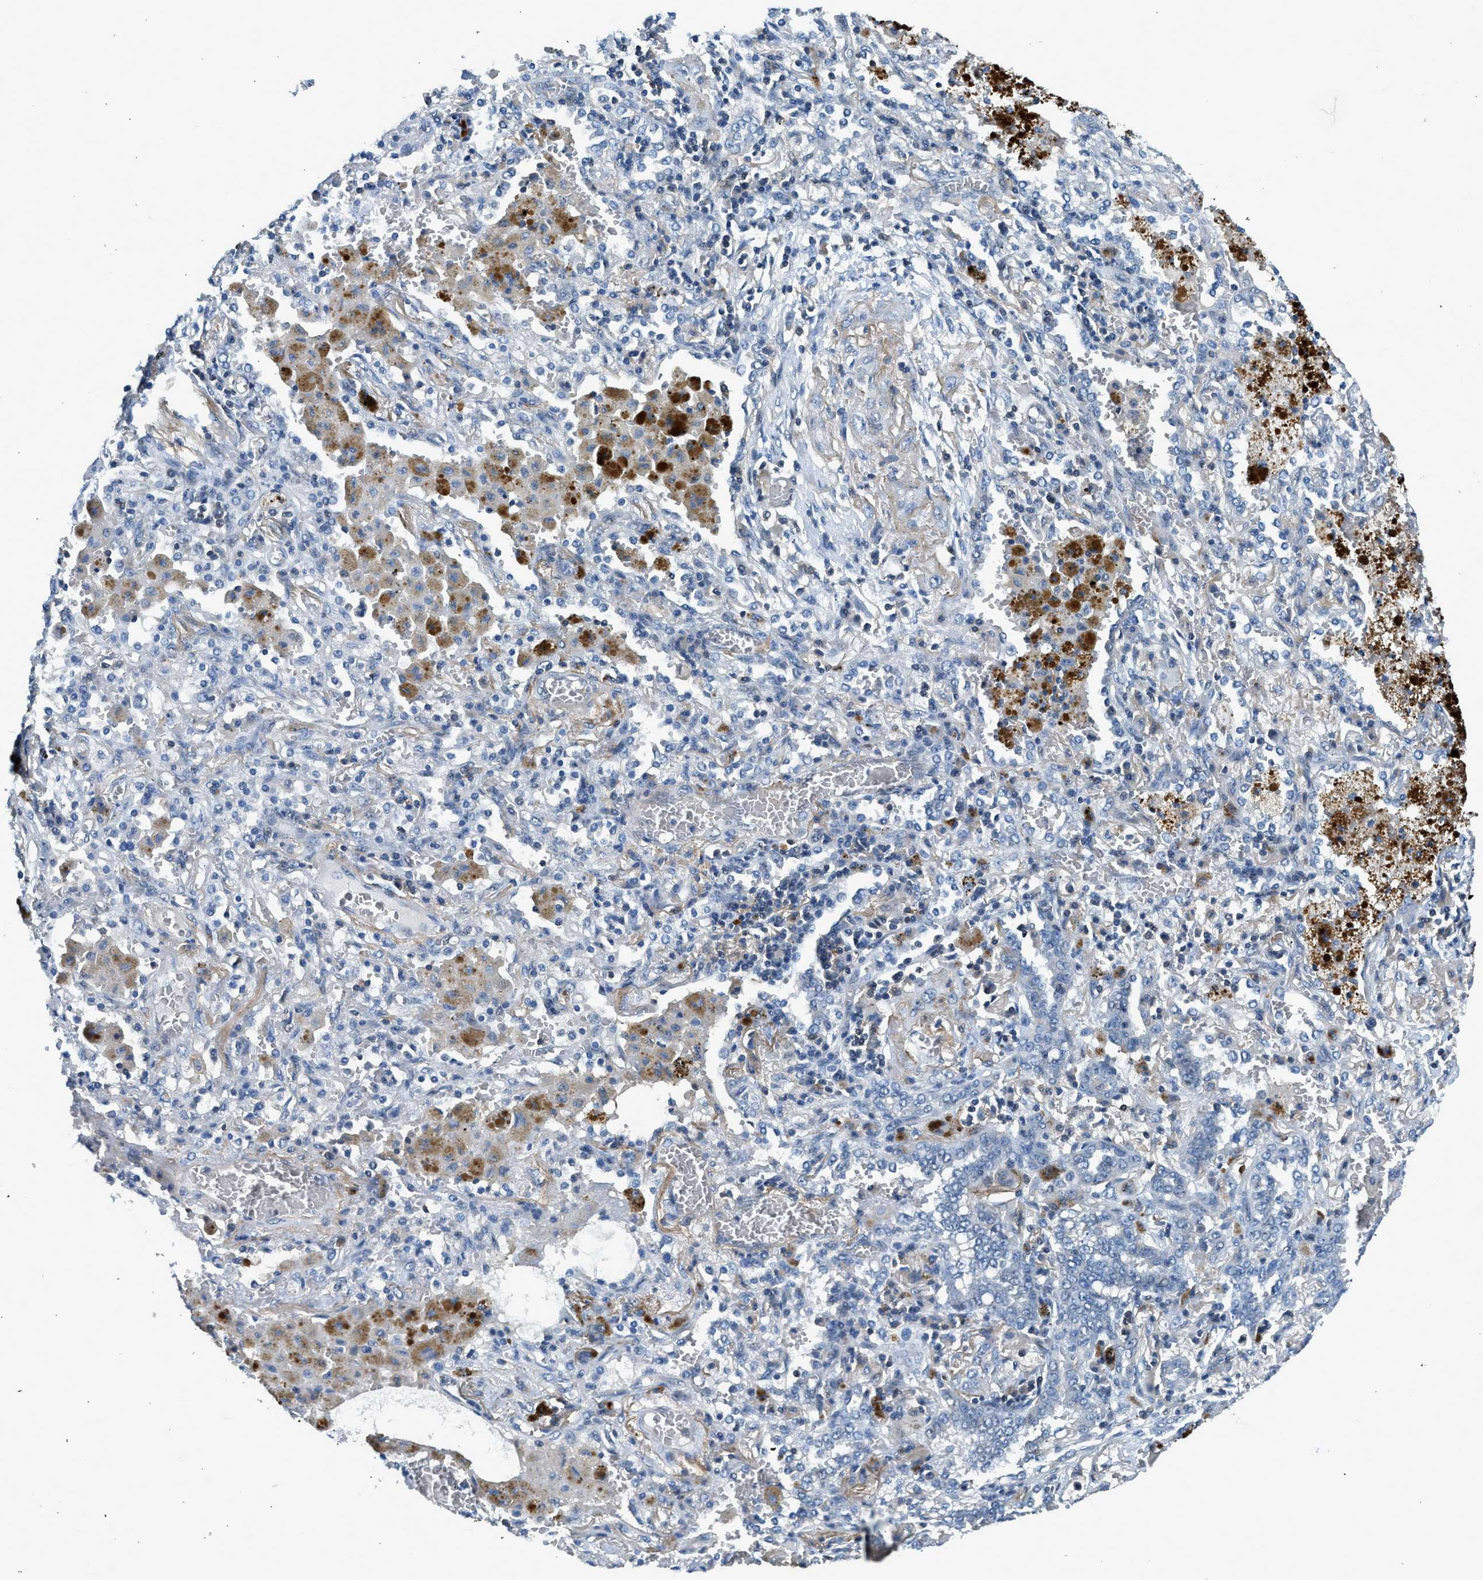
{"staining": {"intensity": "negative", "quantity": "none", "location": "none"}, "tissue": "lung cancer", "cell_type": "Tumor cells", "image_type": "cancer", "snomed": [{"axis": "morphology", "description": "Squamous cell carcinoma, NOS"}, {"axis": "topography", "description": "Lung"}], "caption": "A photomicrograph of human lung cancer is negative for staining in tumor cells. (DAB IHC, high magnification).", "gene": "LMLN", "patient": {"sex": "female", "age": 47}}